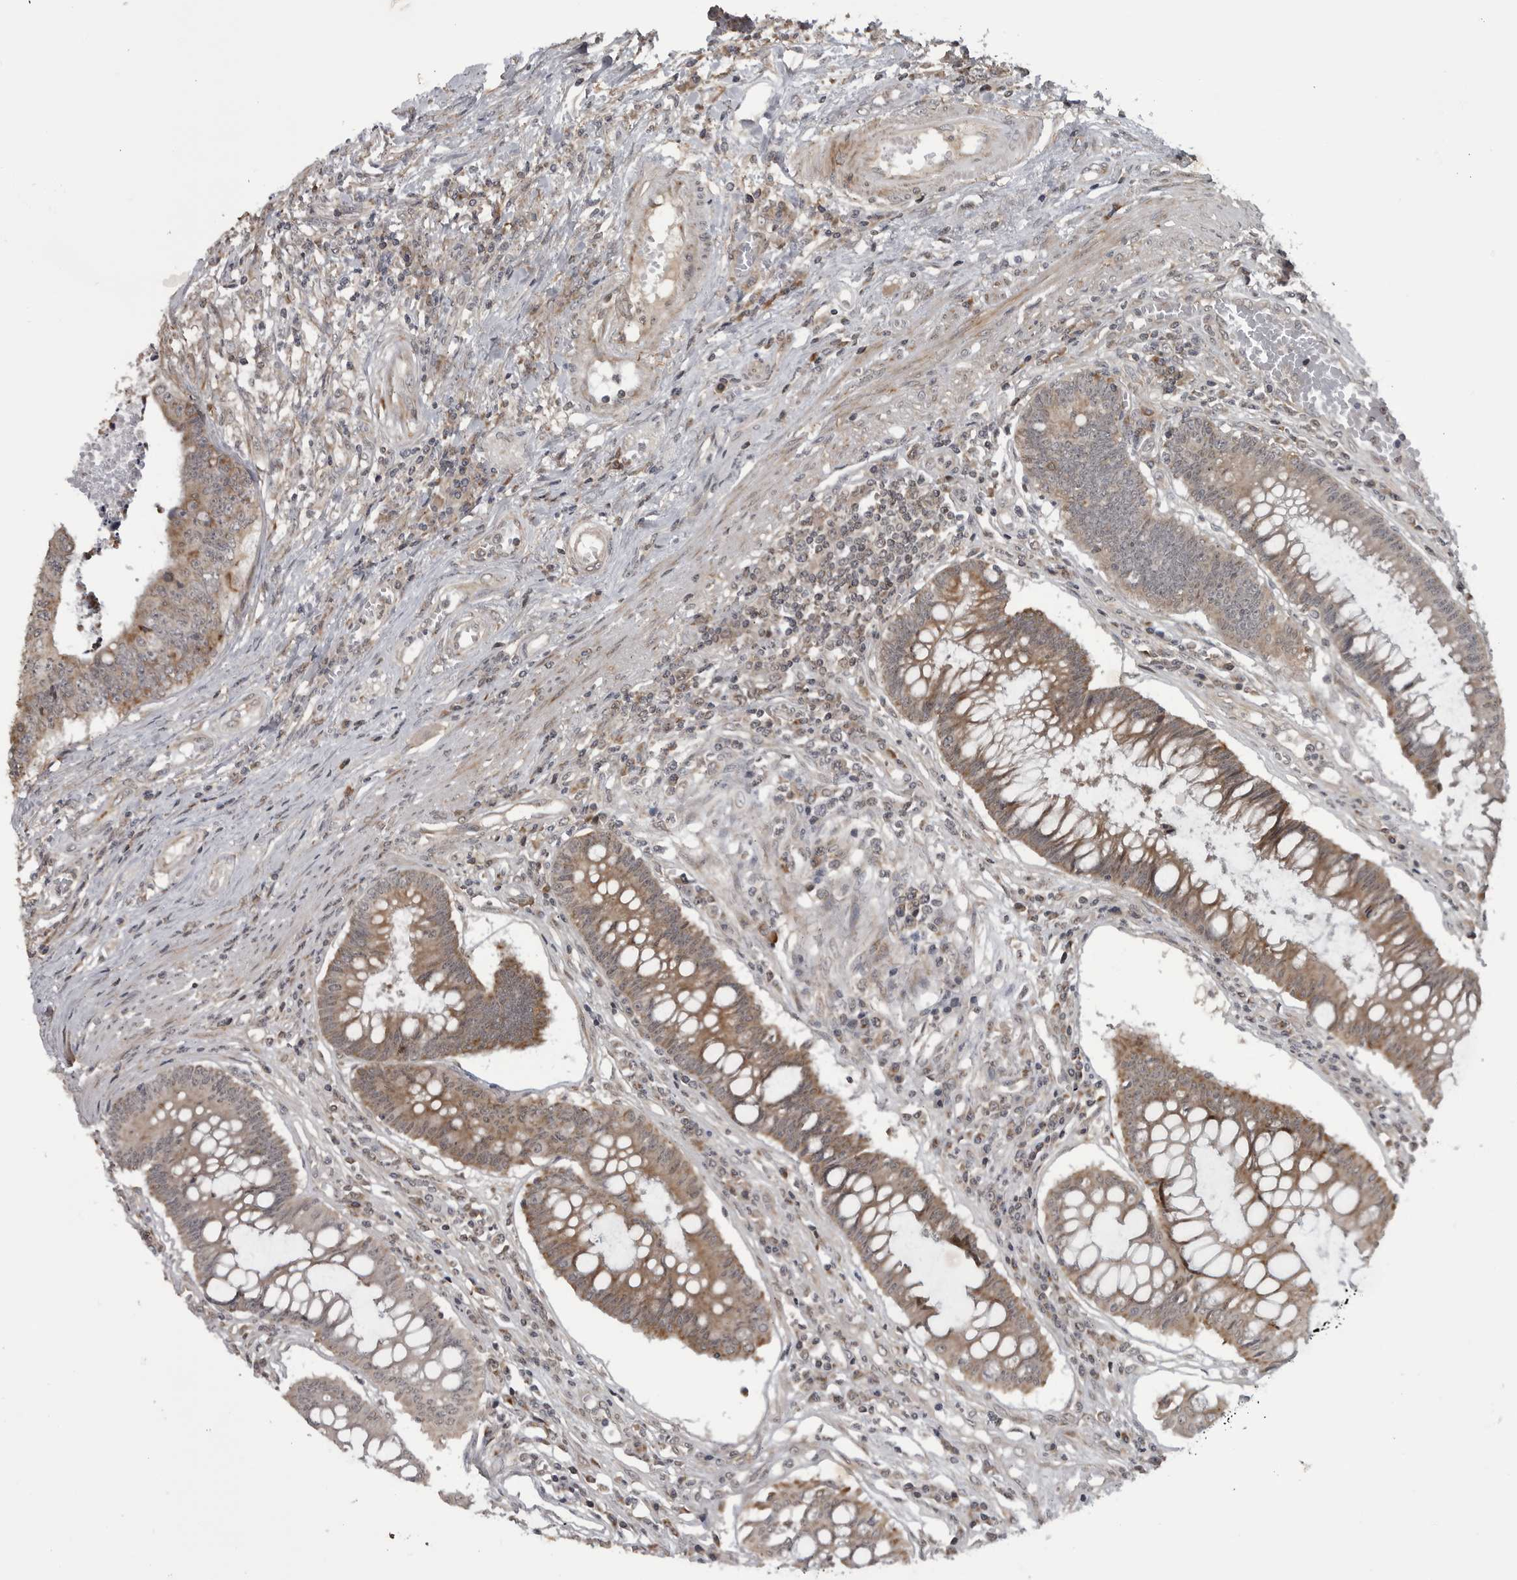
{"staining": {"intensity": "moderate", "quantity": ">75%", "location": "cytoplasmic/membranous"}, "tissue": "colorectal cancer", "cell_type": "Tumor cells", "image_type": "cancer", "snomed": [{"axis": "morphology", "description": "Adenocarcinoma, NOS"}, {"axis": "topography", "description": "Rectum"}], "caption": "Moderate cytoplasmic/membranous expression for a protein is present in about >75% of tumor cells of adenocarcinoma (colorectal) using IHC.", "gene": "FAAP100", "patient": {"sex": "male", "age": 84}}